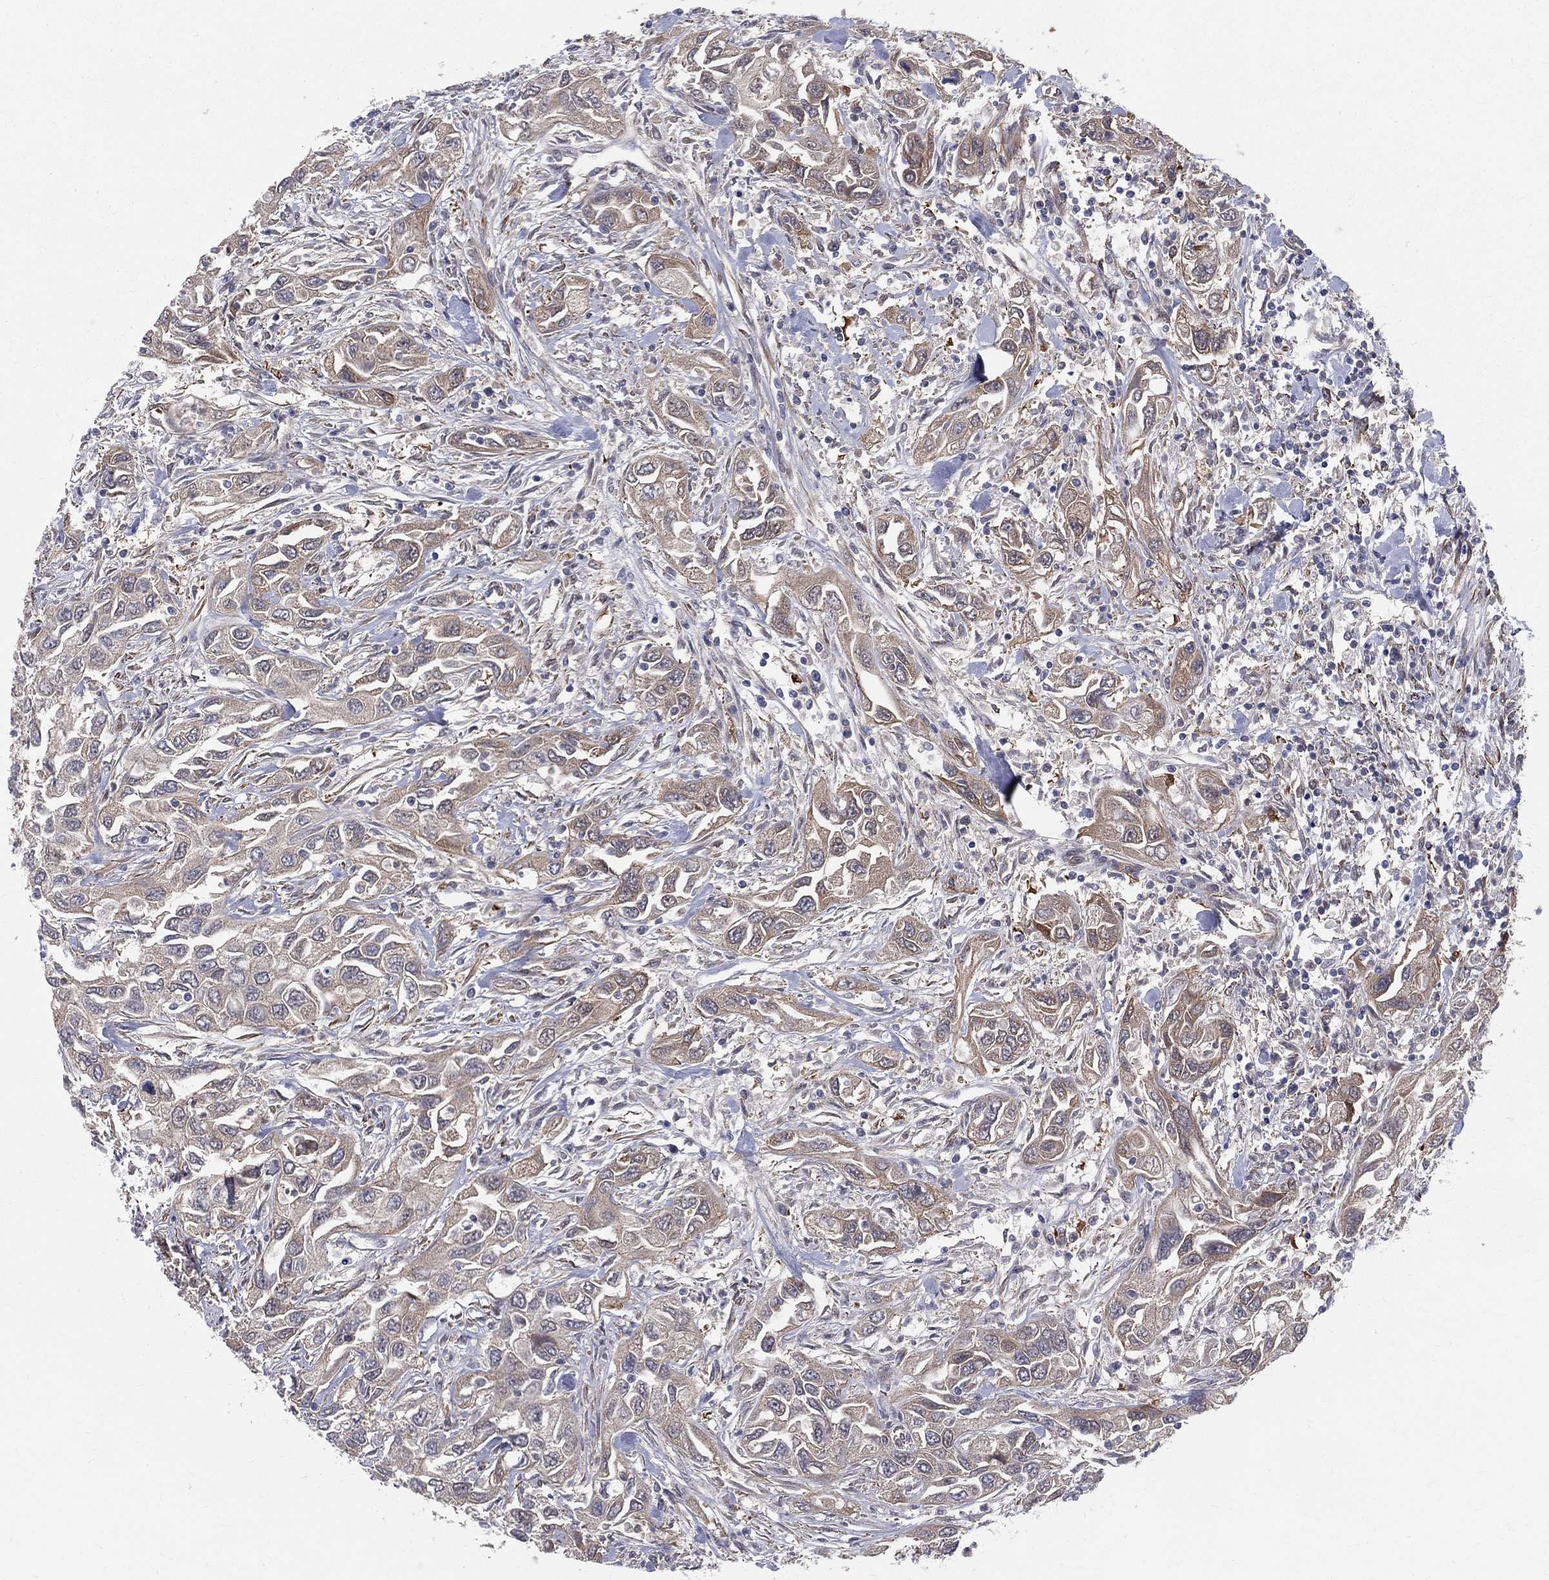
{"staining": {"intensity": "weak", "quantity": "25%-75%", "location": "cytoplasmic/membranous"}, "tissue": "urothelial cancer", "cell_type": "Tumor cells", "image_type": "cancer", "snomed": [{"axis": "morphology", "description": "Urothelial carcinoma, High grade"}, {"axis": "topography", "description": "Urinary bladder"}], "caption": "A brown stain shows weak cytoplasmic/membranous positivity of a protein in urothelial cancer tumor cells. The protein of interest is stained brown, and the nuclei are stained in blue (DAB IHC with brightfield microscopy, high magnification).", "gene": "POMZP3", "patient": {"sex": "male", "age": 76}}